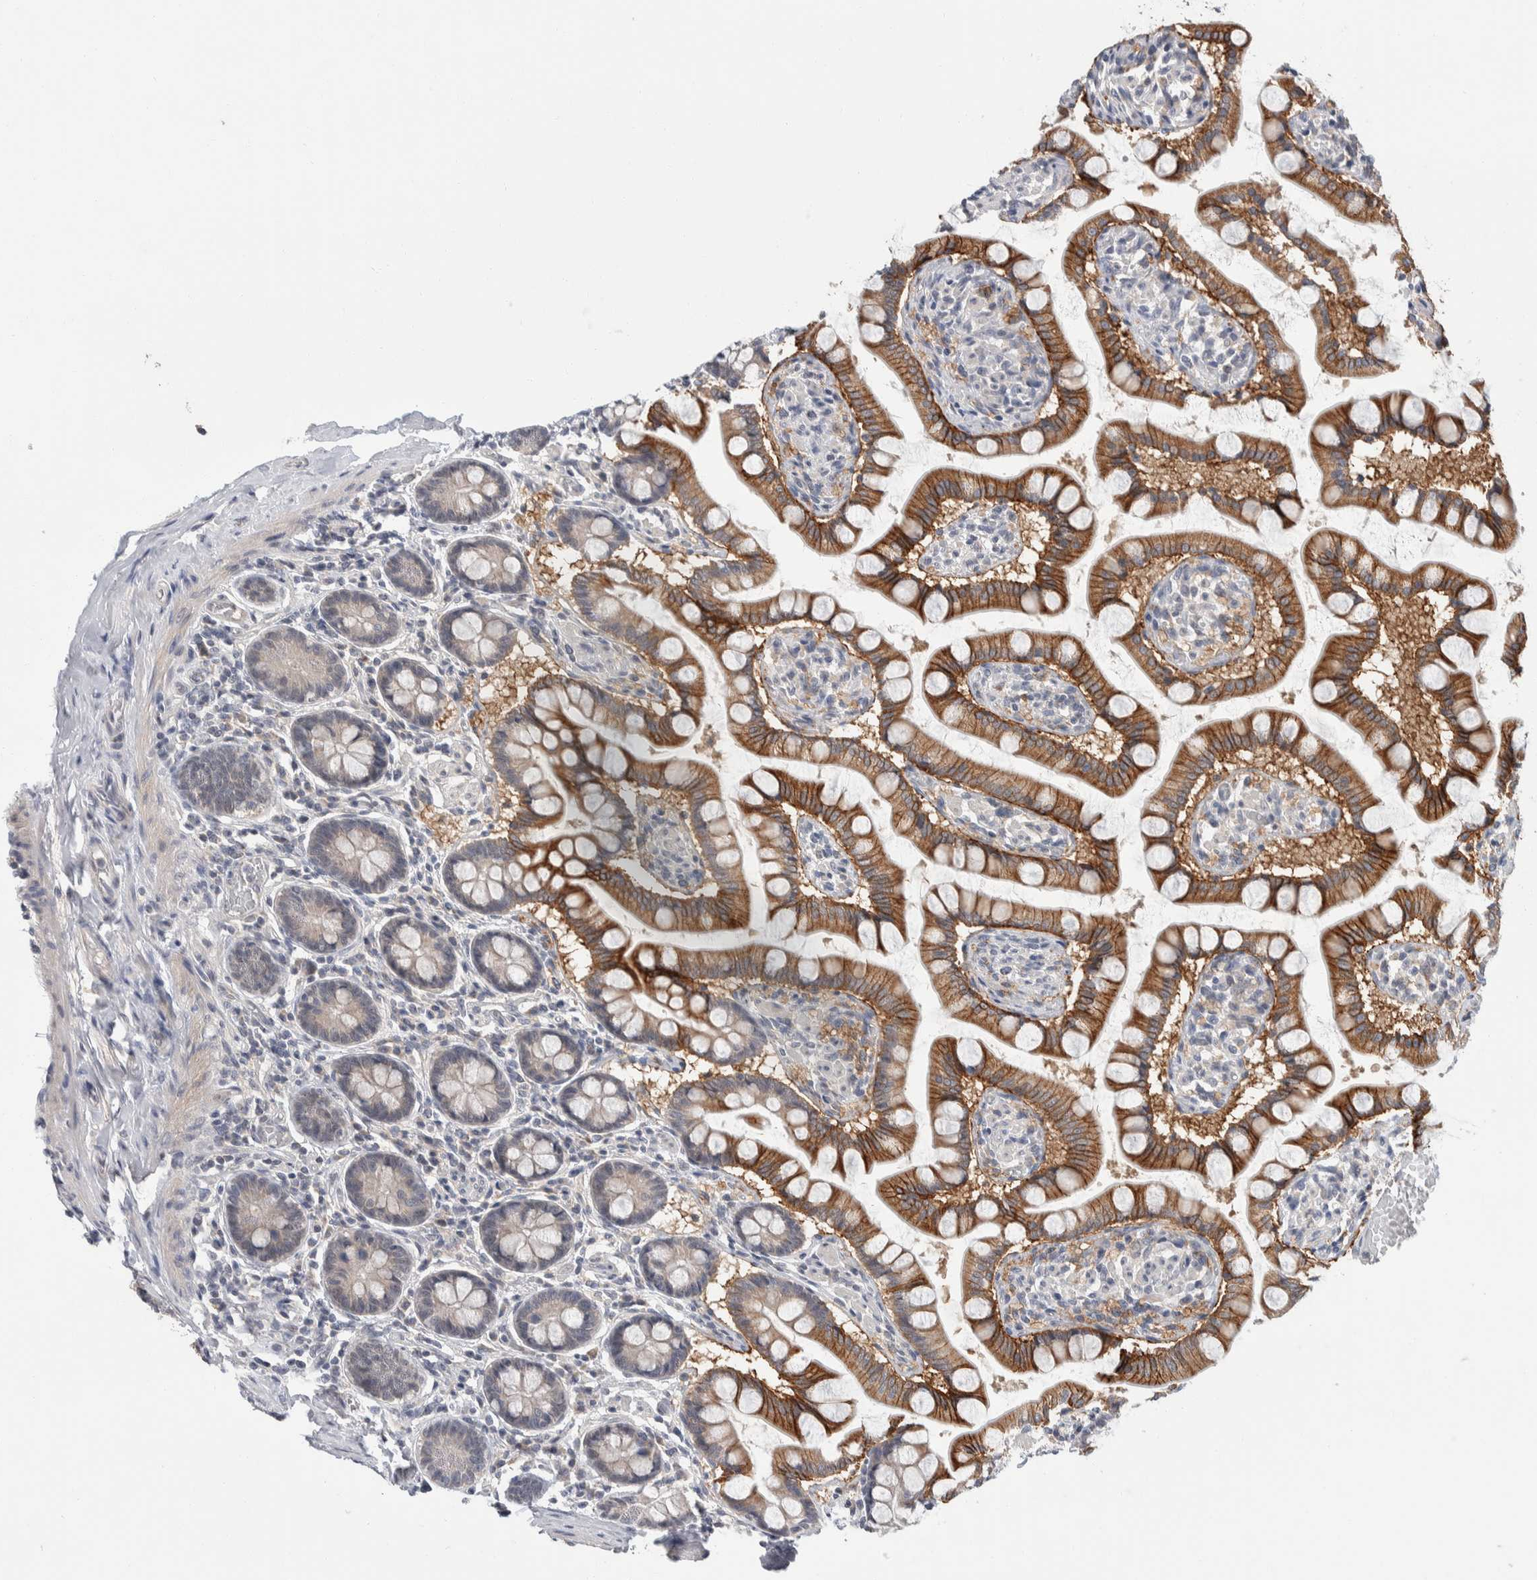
{"staining": {"intensity": "strong", "quantity": "25%-75%", "location": "cytoplasmic/membranous"}, "tissue": "small intestine", "cell_type": "Glandular cells", "image_type": "normal", "snomed": [{"axis": "morphology", "description": "Normal tissue, NOS"}, {"axis": "topography", "description": "Small intestine"}], "caption": "Protein staining of normal small intestine exhibits strong cytoplasmic/membranous positivity in approximately 25%-75% of glandular cells.", "gene": "SHPK", "patient": {"sex": "male", "age": 41}}